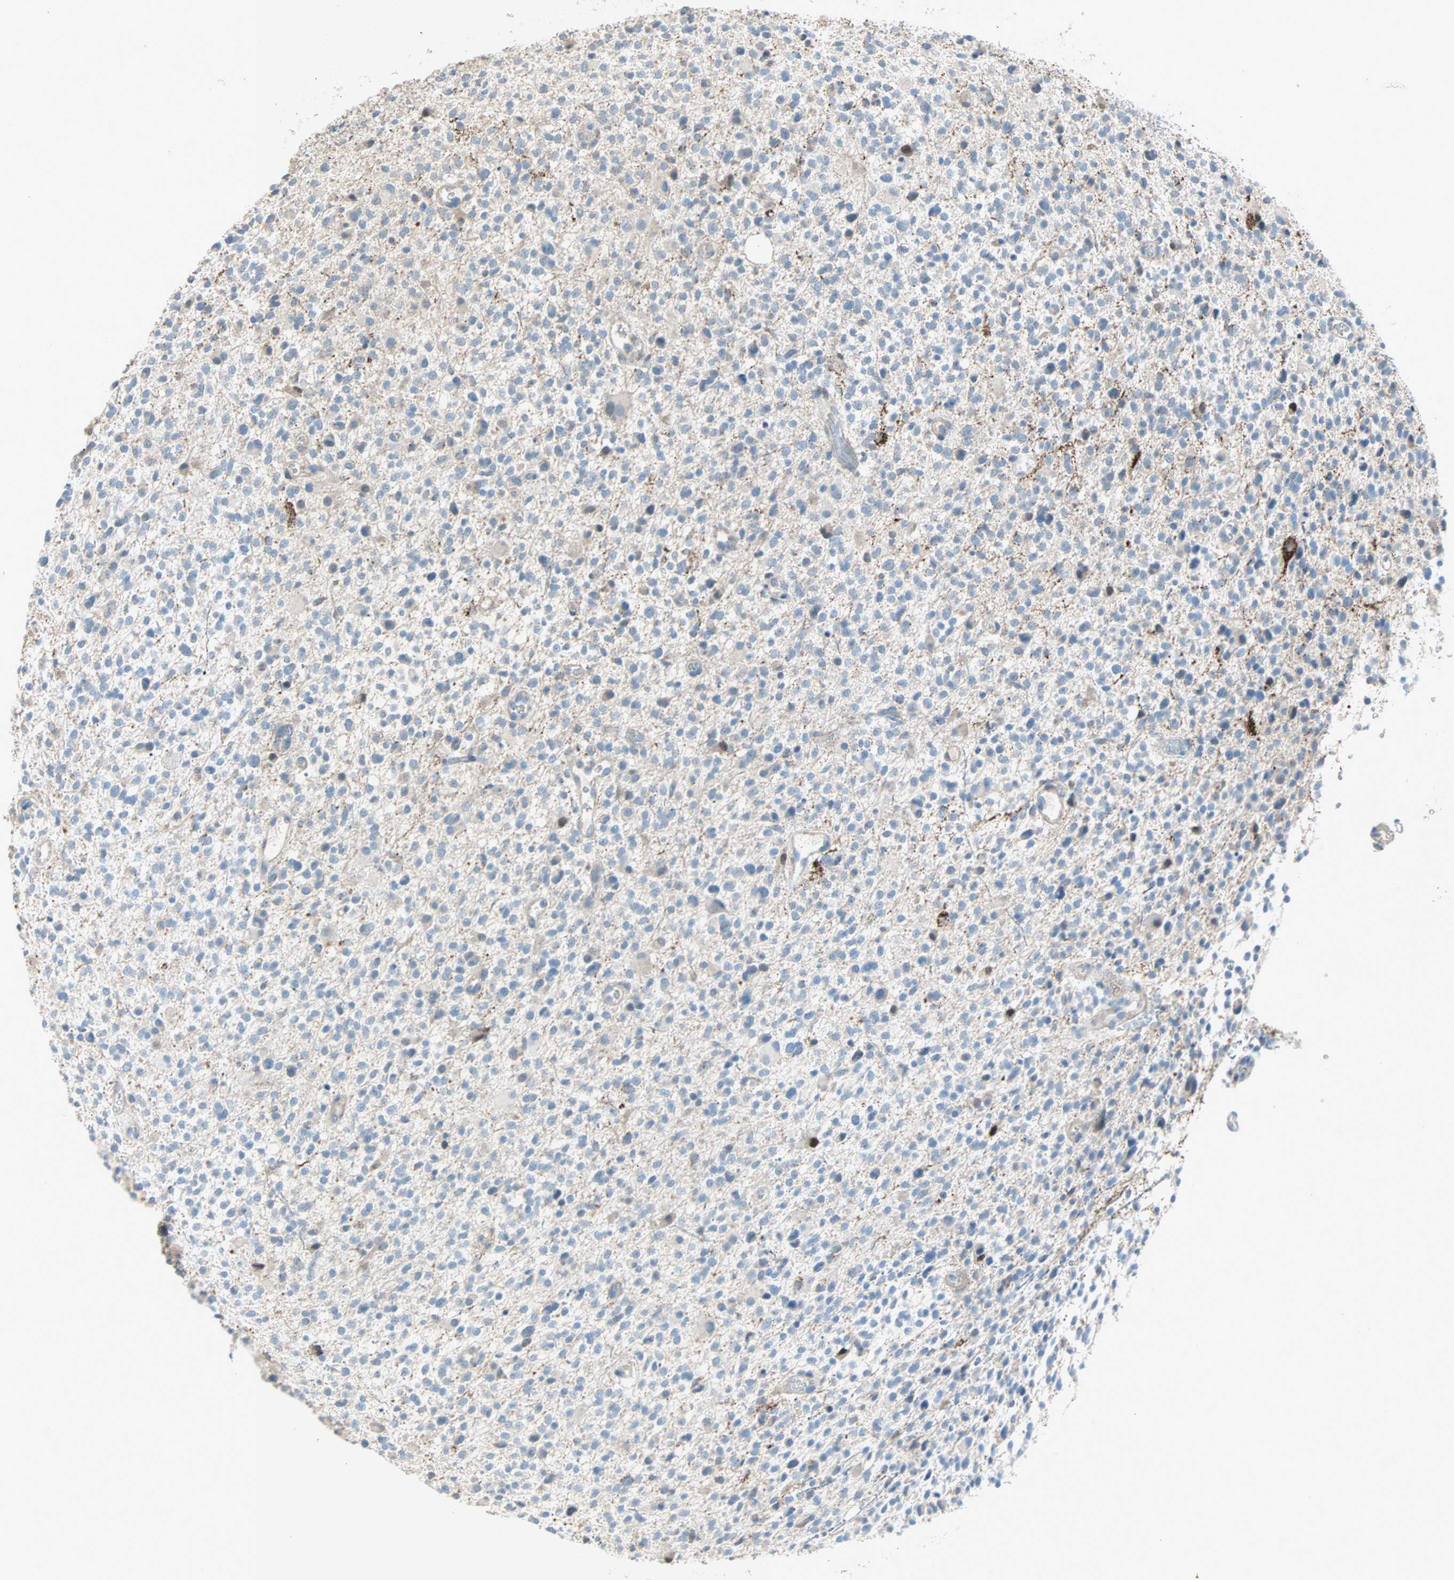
{"staining": {"intensity": "negative", "quantity": "none", "location": "none"}, "tissue": "glioma", "cell_type": "Tumor cells", "image_type": "cancer", "snomed": [{"axis": "morphology", "description": "Glioma, malignant, High grade"}, {"axis": "topography", "description": "Brain"}], "caption": "Micrograph shows no protein expression in tumor cells of glioma tissue.", "gene": "ACVRL1", "patient": {"sex": "male", "age": 48}}